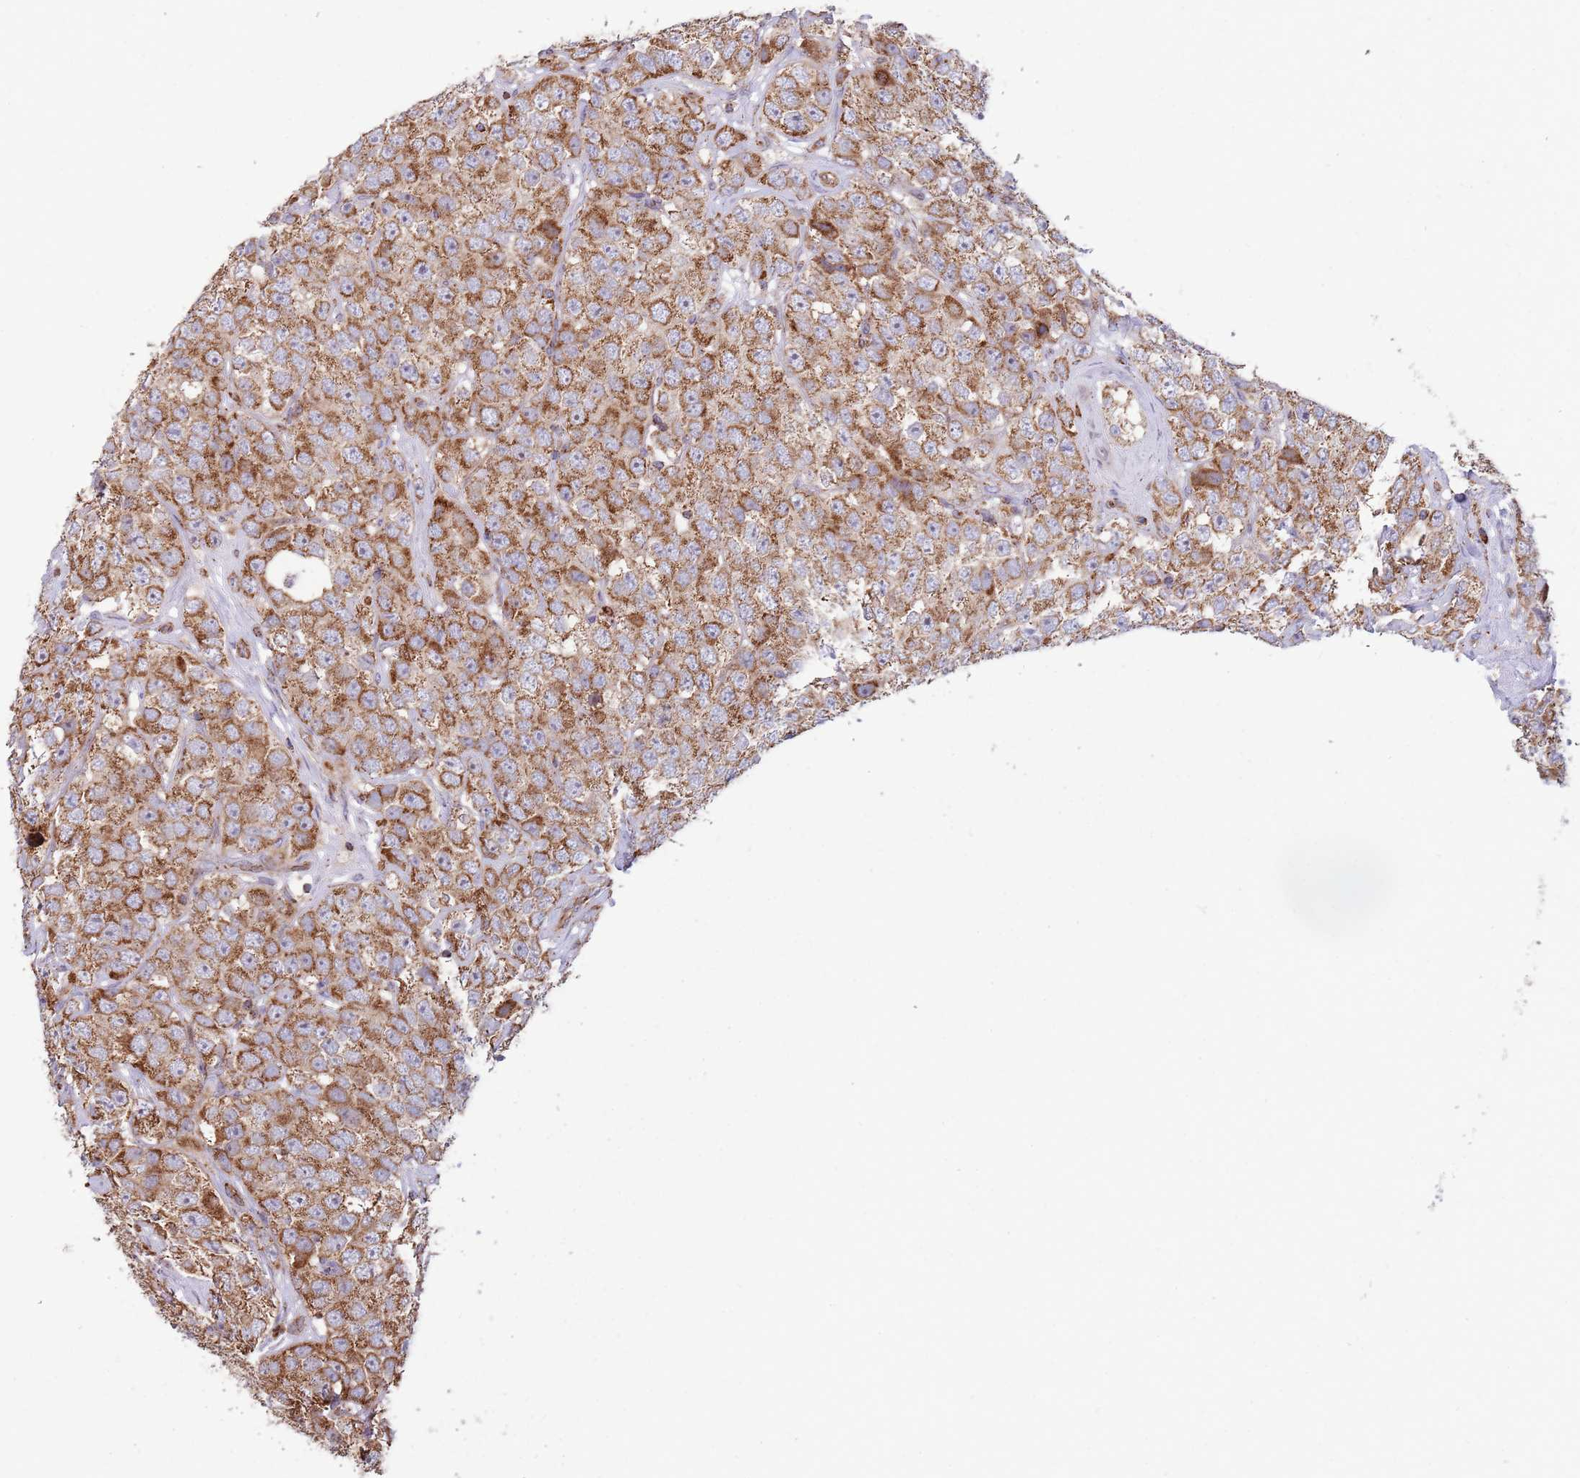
{"staining": {"intensity": "strong", "quantity": ">75%", "location": "cytoplasmic/membranous"}, "tissue": "testis cancer", "cell_type": "Tumor cells", "image_type": "cancer", "snomed": [{"axis": "morphology", "description": "Seminoma, NOS"}, {"axis": "topography", "description": "Testis"}], "caption": "IHC (DAB (3,3'-diaminobenzidine)) staining of testis seminoma exhibits strong cytoplasmic/membranous protein positivity in approximately >75% of tumor cells. (DAB IHC, brown staining for protein, blue staining for nuclei).", "gene": "ATP5PD", "patient": {"sex": "male", "age": 28}}